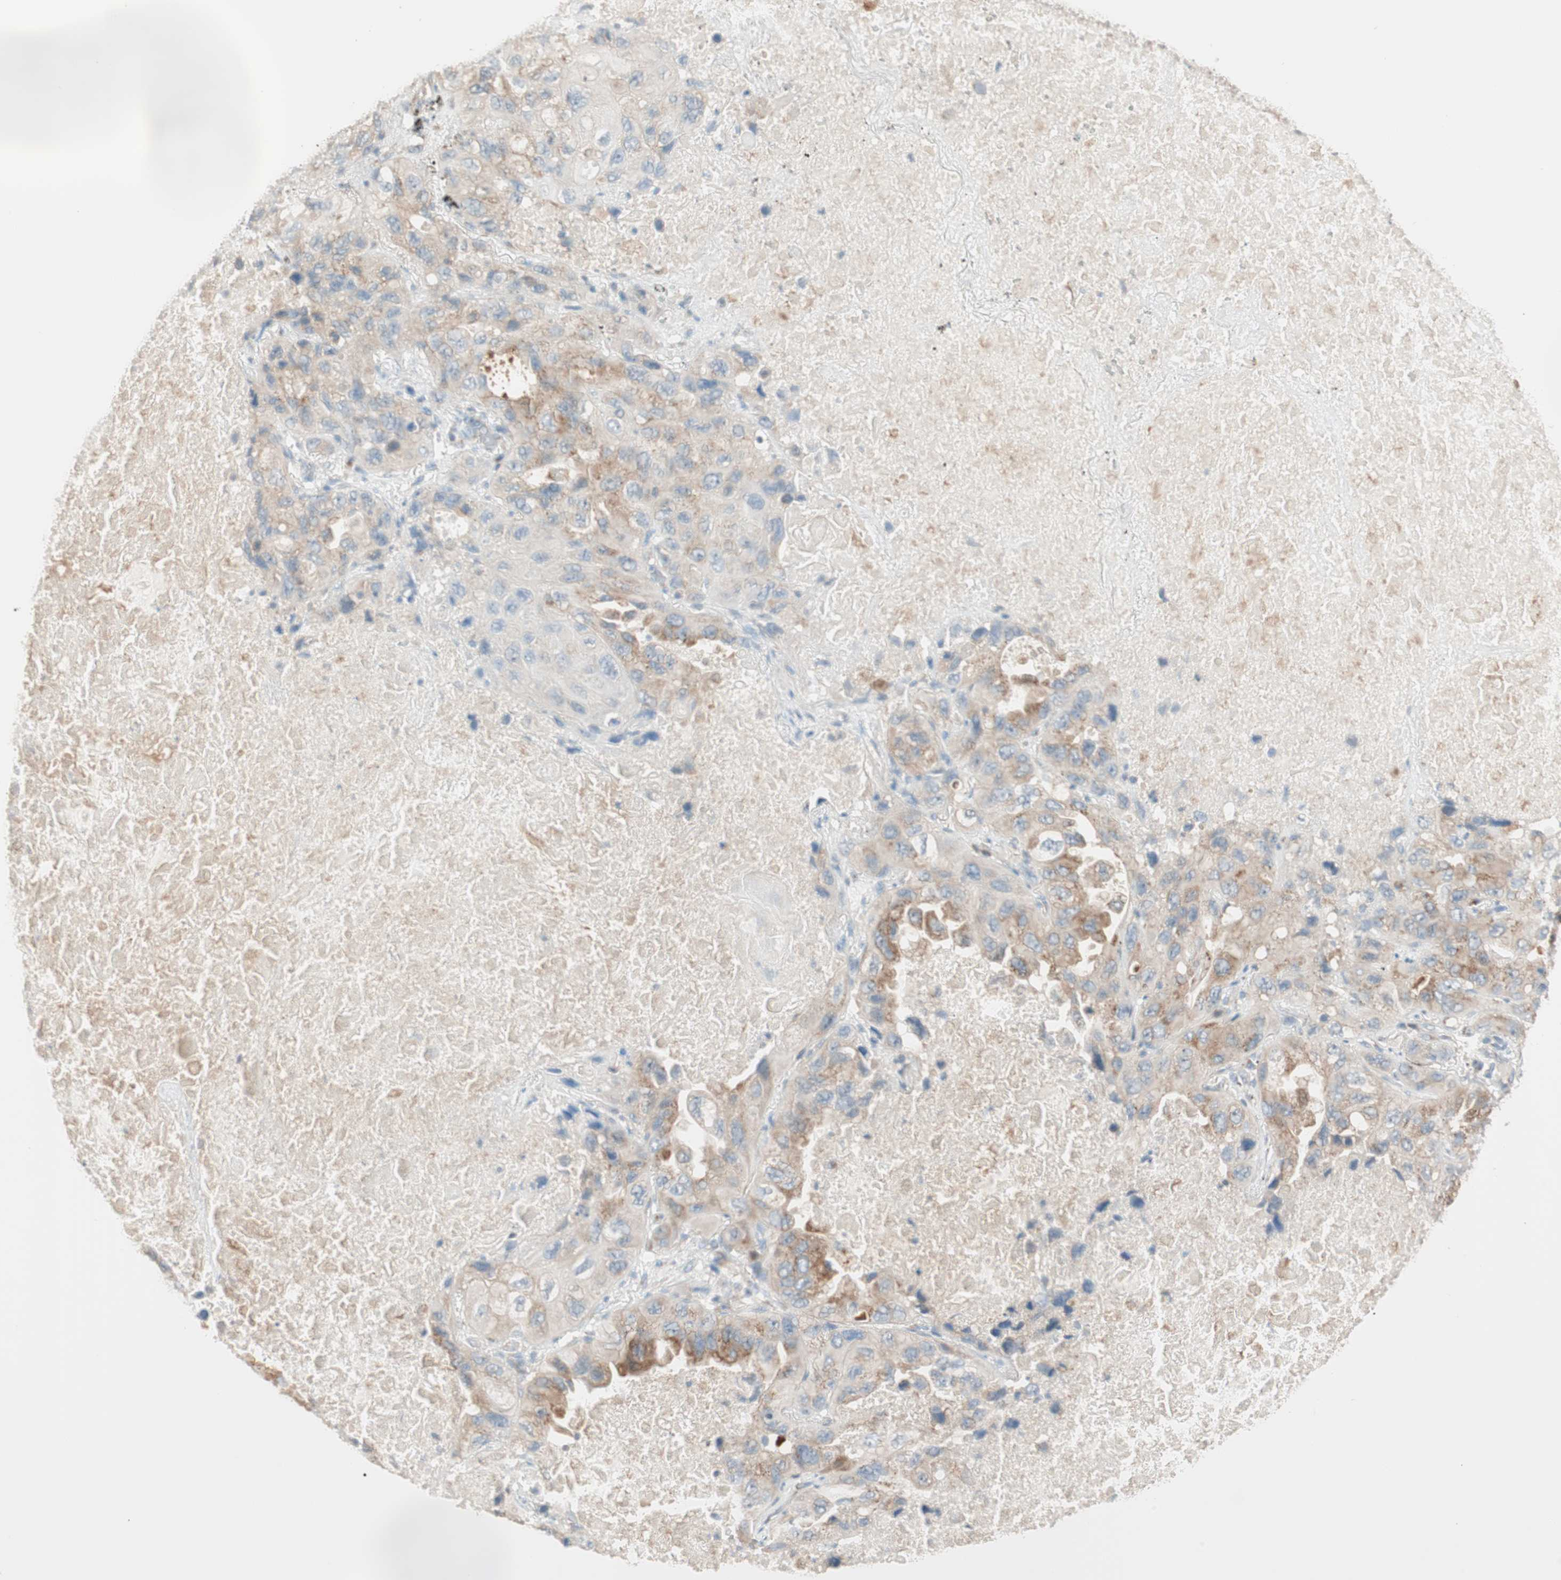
{"staining": {"intensity": "weak", "quantity": "25%-75%", "location": "cytoplasmic/membranous"}, "tissue": "lung cancer", "cell_type": "Tumor cells", "image_type": "cancer", "snomed": [{"axis": "morphology", "description": "Squamous cell carcinoma, NOS"}, {"axis": "topography", "description": "Lung"}], "caption": "Weak cytoplasmic/membranous protein positivity is appreciated in about 25%-75% of tumor cells in lung squamous cell carcinoma. (DAB = brown stain, brightfield microscopy at high magnification).", "gene": "SEC16A", "patient": {"sex": "female", "age": 73}}